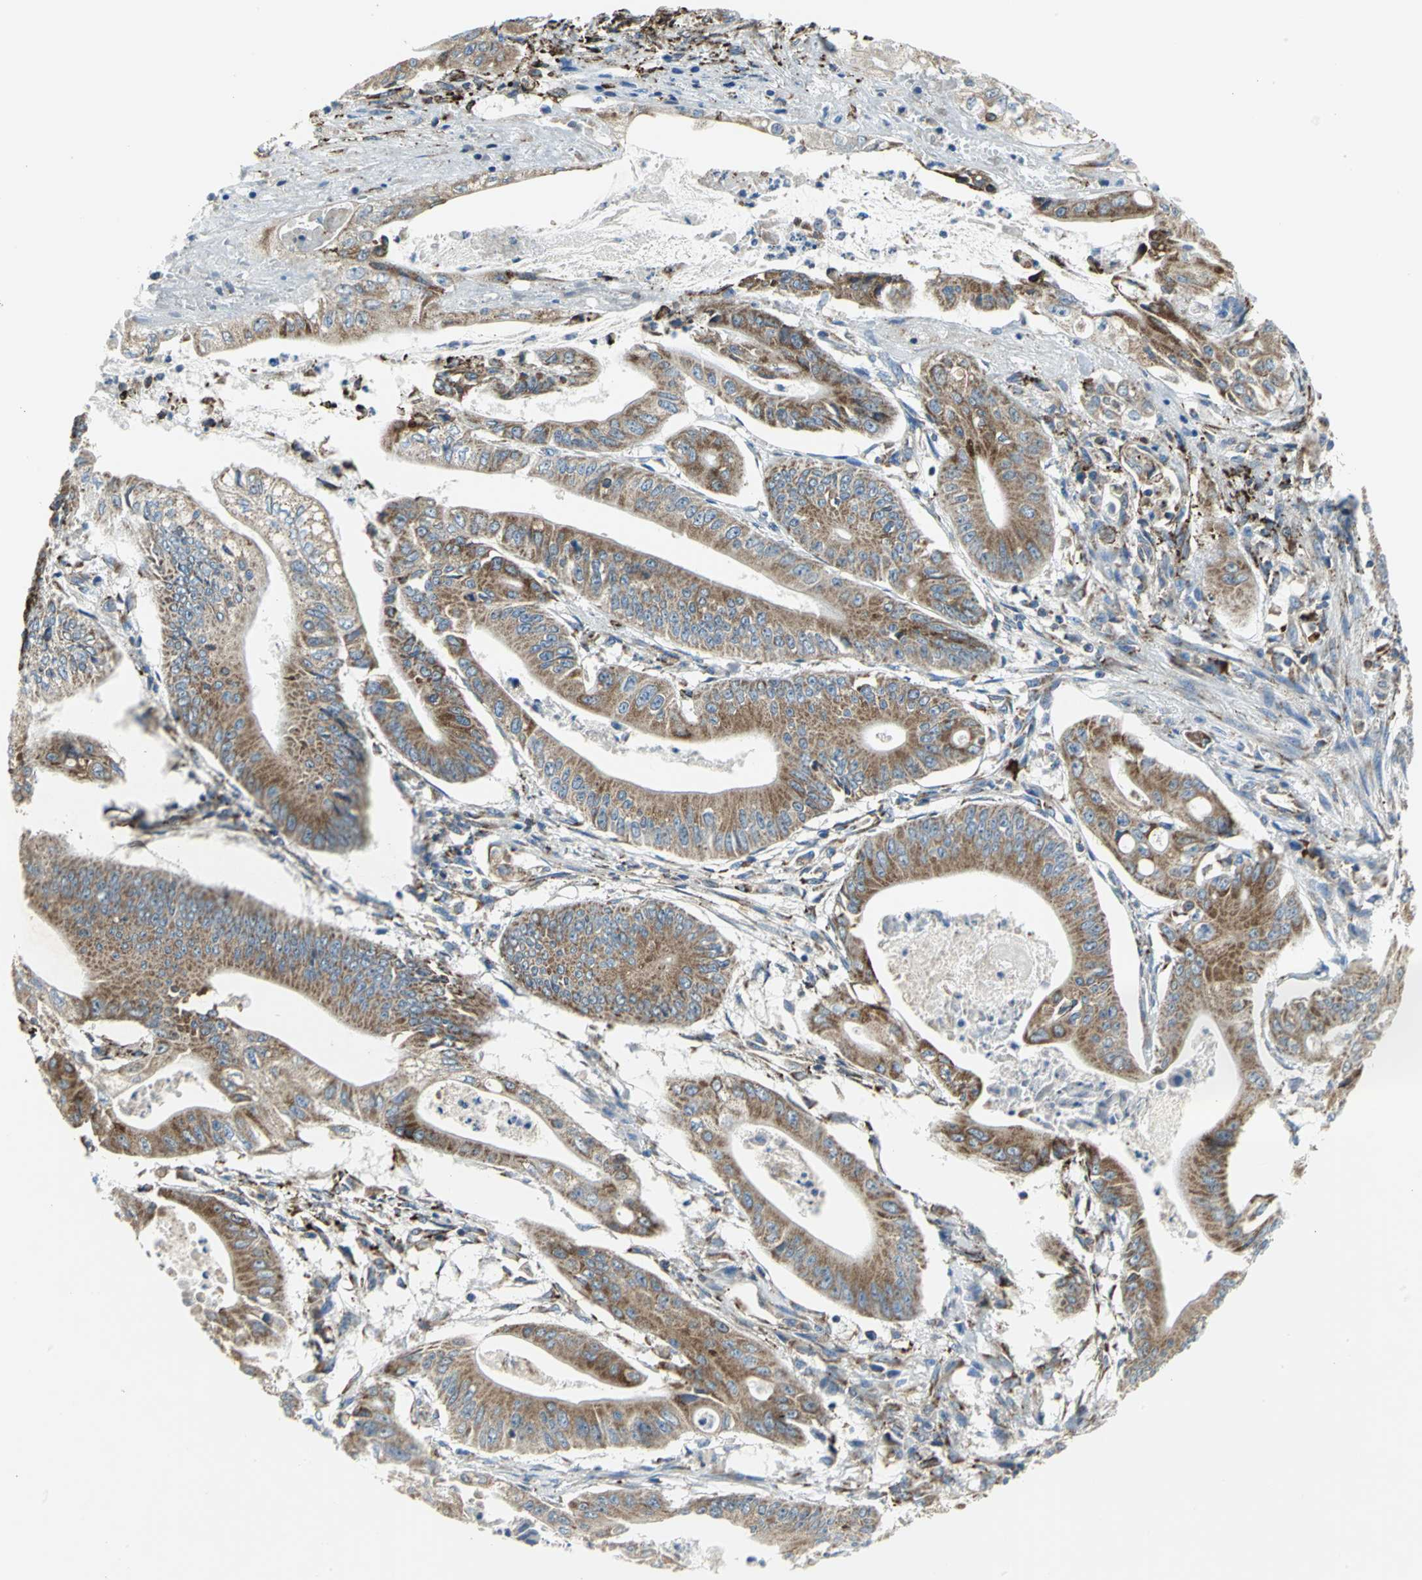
{"staining": {"intensity": "strong", "quantity": ">75%", "location": "cytoplasmic/membranous"}, "tissue": "pancreatic cancer", "cell_type": "Tumor cells", "image_type": "cancer", "snomed": [{"axis": "morphology", "description": "Normal tissue, NOS"}, {"axis": "topography", "description": "Lymph node"}], "caption": "About >75% of tumor cells in human pancreatic cancer exhibit strong cytoplasmic/membranous protein staining as visualized by brown immunohistochemical staining.", "gene": "TULP4", "patient": {"sex": "male", "age": 62}}